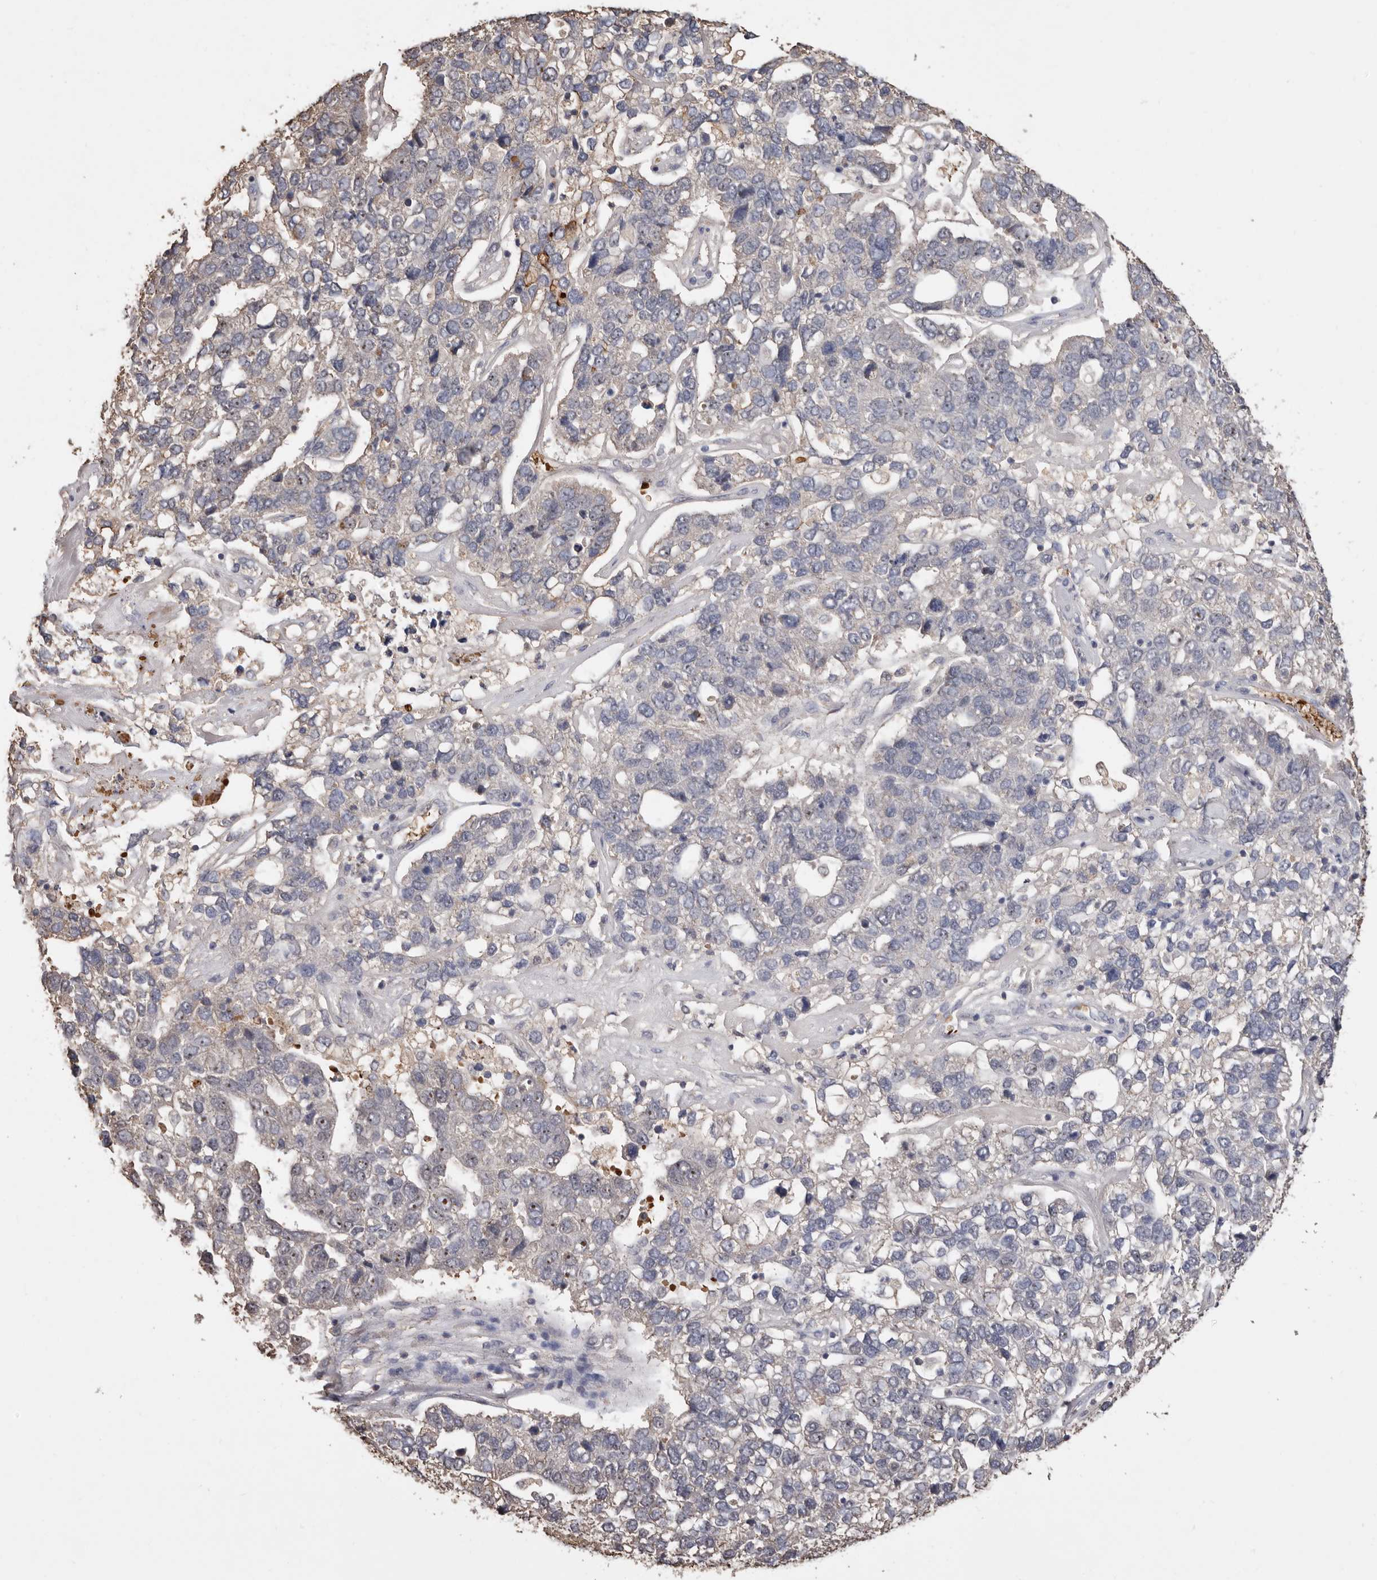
{"staining": {"intensity": "negative", "quantity": "none", "location": "none"}, "tissue": "pancreatic cancer", "cell_type": "Tumor cells", "image_type": "cancer", "snomed": [{"axis": "morphology", "description": "Adenocarcinoma, NOS"}, {"axis": "topography", "description": "Pancreas"}], "caption": "High power microscopy histopathology image of an immunohistochemistry micrograph of pancreatic cancer, revealing no significant staining in tumor cells. The staining is performed using DAB (3,3'-diaminobenzidine) brown chromogen with nuclei counter-stained in using hematoxylin.", "gene": "GRAMD2A", "patient": {"sex": "female", "age": 61}}